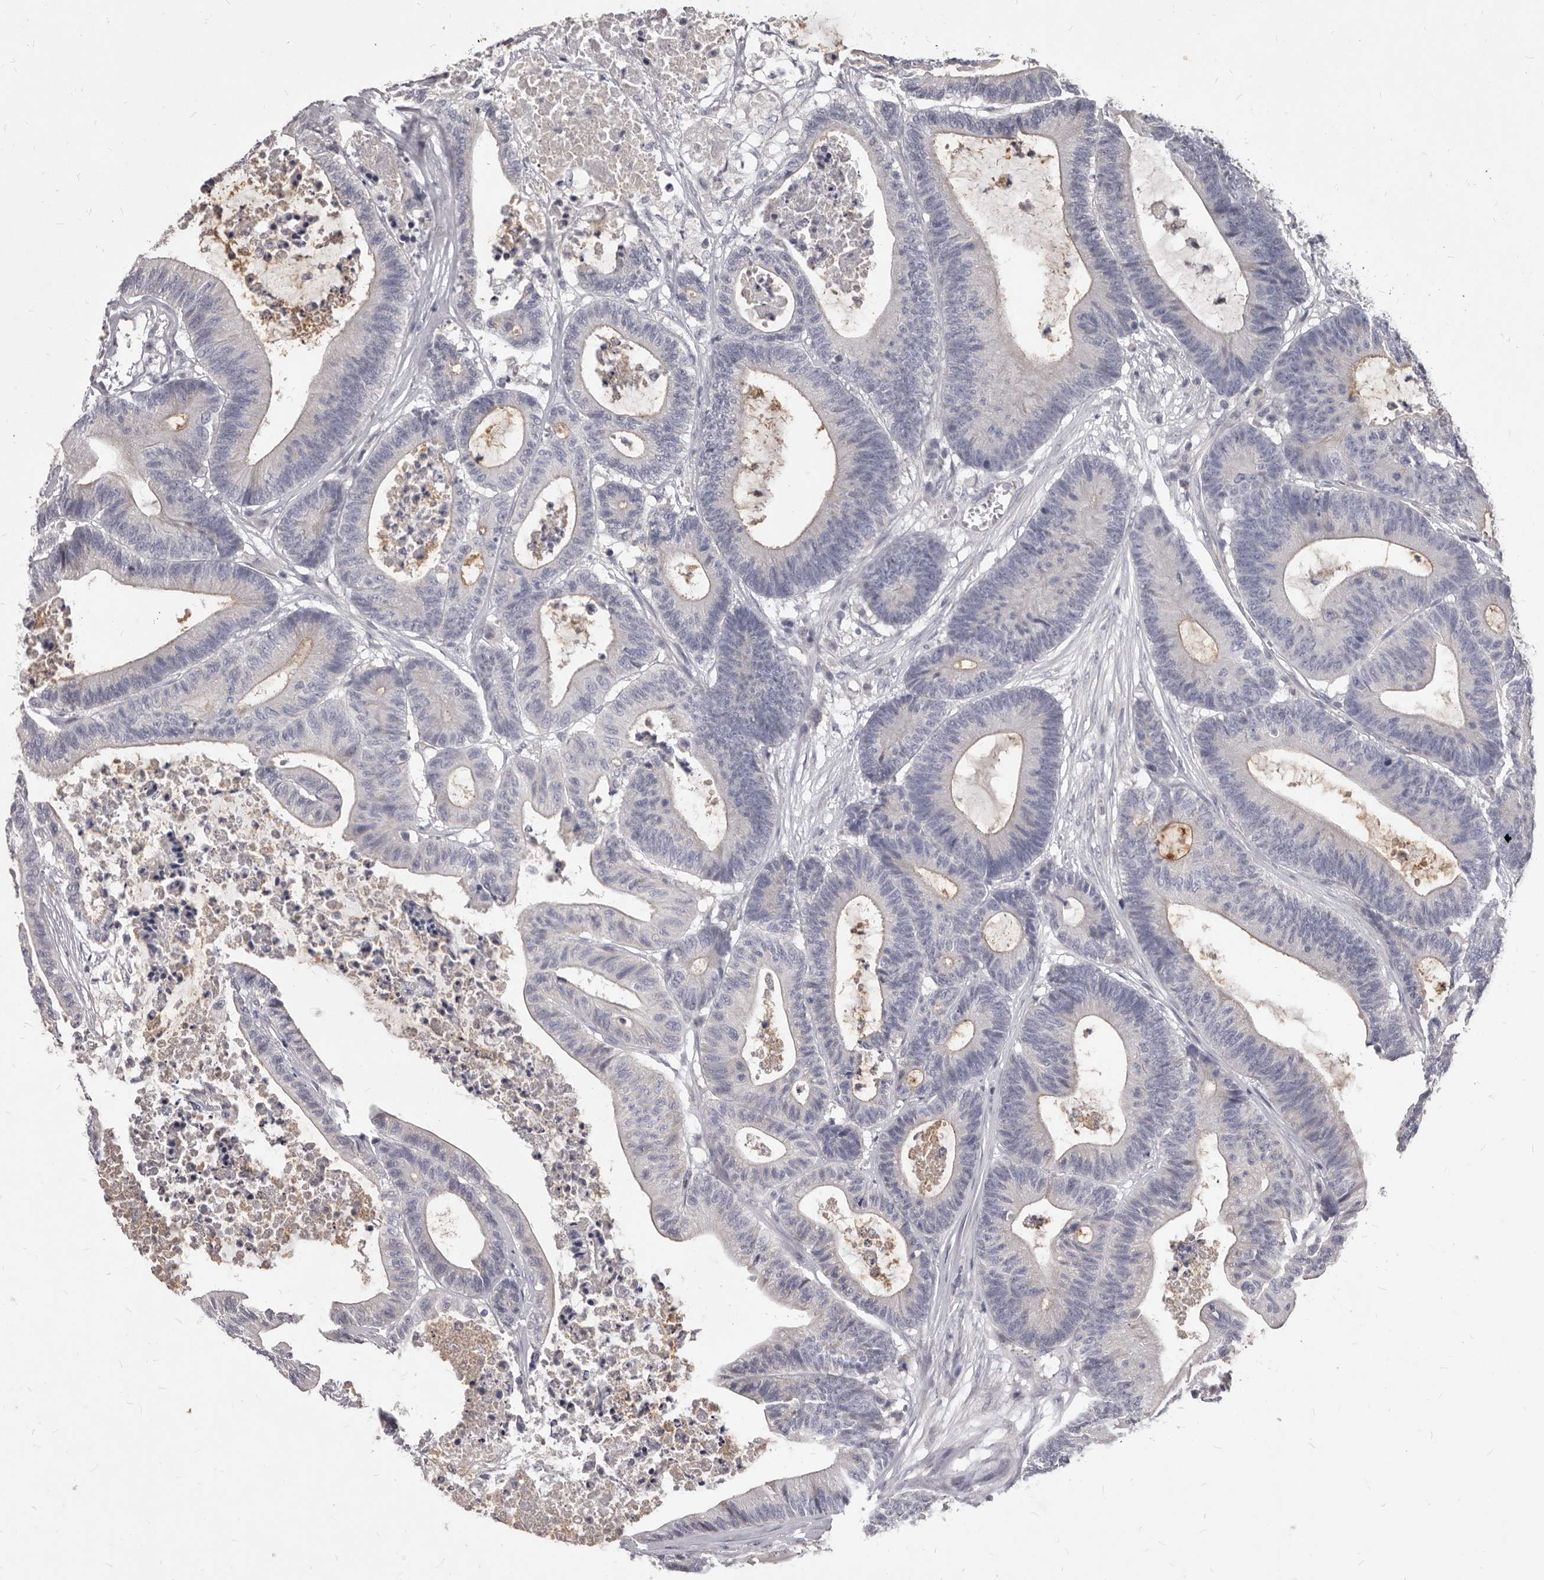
{"staining": {"intensity": "negative", "quantity": "none", "location": "none"}, "tissue": "colorectal cancer", "cell_type": "Tumor cells", "image_type": "cancer", "snomed": [{"axis": "morphology", "description": "Adenocarcinoma, NOS"}, {"axis": "topography", "description": "Colon"}], "caption": "Tumor cells show no significant expression in colorectal cancer (adenocarcinoma). Brightfield microscopy of IHC stained with DAB (brown) and hematoxylin (blue), captured at high magnification.", "gene": "GPRC5C", "patient": {"sex": "female", "age": 84}}